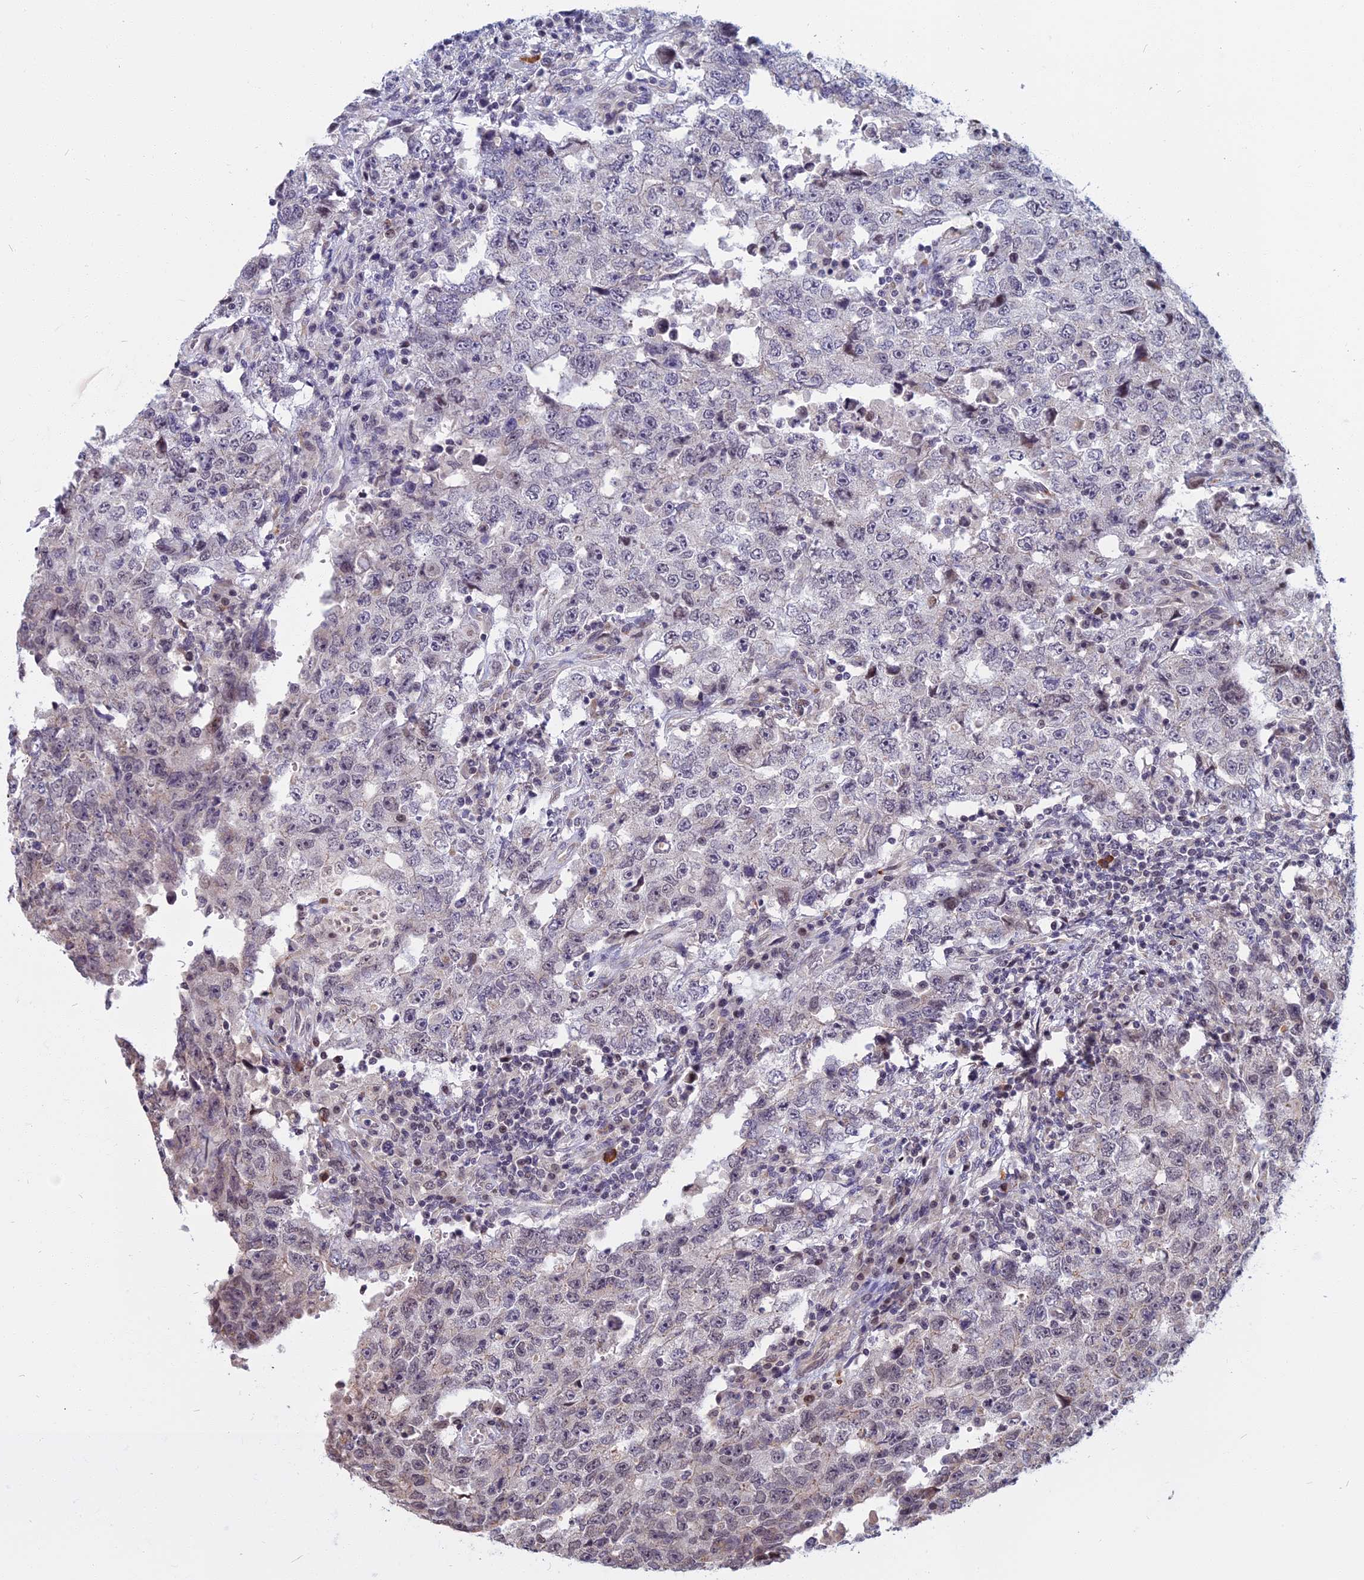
{"staining": {"intensity": "negative", "quantity": "none", "location": "none"}, "tissue": "testis cancer", "cell_type": "Tumor cells", "image_type": "cancer", "snomed": [{"axis": "morphology", "description": "Carcinoma, Embryonal, NOS"}, {"axis": "topography", "description": "Testis"}], "caption": "A high-resolution image shows immunohistochemistry staining of testis cancer (embryonal carcinoma), which displays no significant expression in tumor cells.", "gene": "CCDC113", "patient": {"sex": "male", "age": 26}}